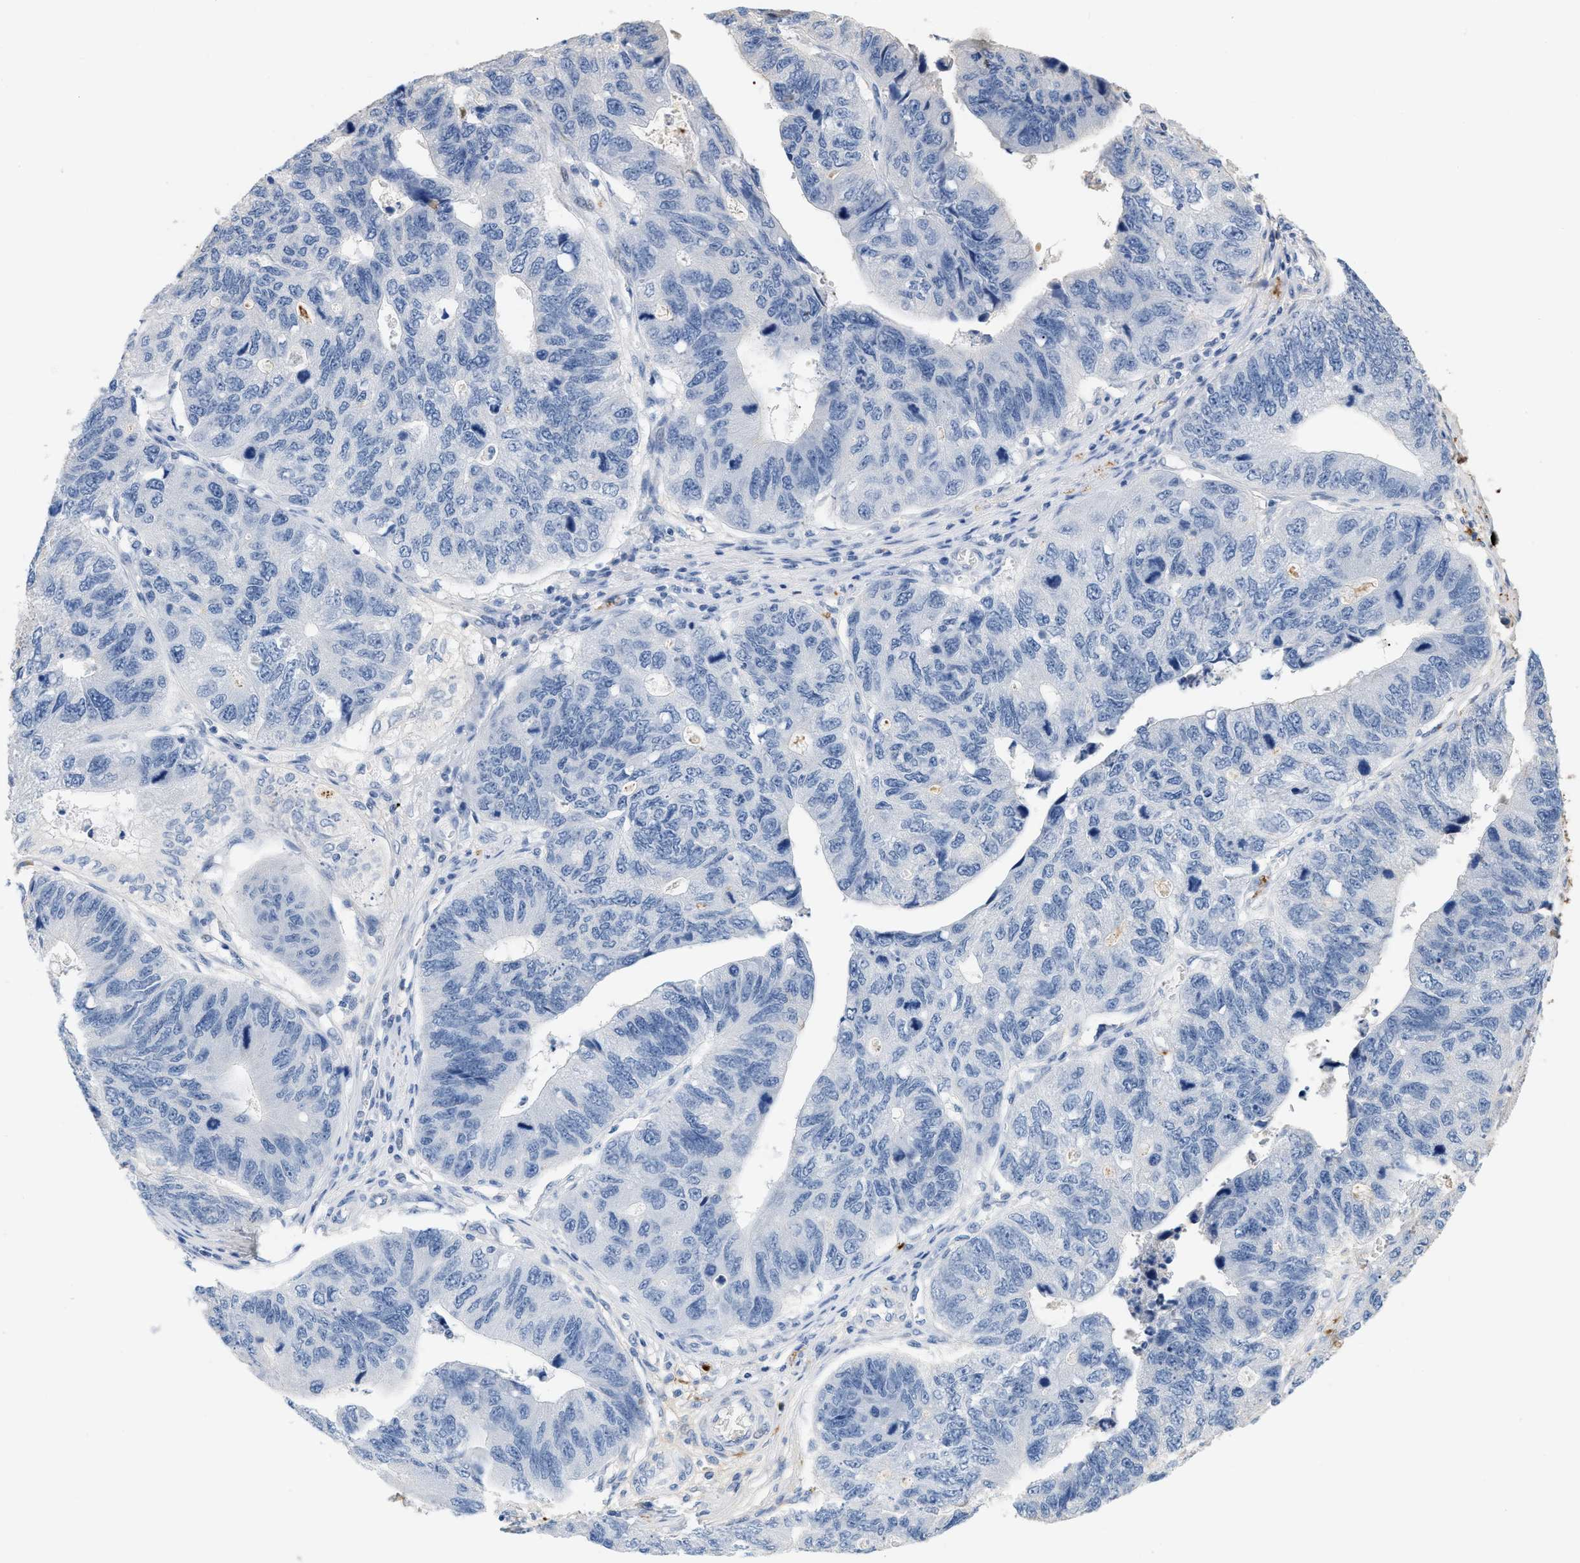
{"staining": {"intensity": "negative", "quantity": "none", "location": "none"}, "tissue": "stomach cancer", "cell_type": "Tumor cells", "image_type": "cancer", "snomed": [{"axis": "morphology", "description": "Adenocarcinoma, NOS"}, {"axis": "topography", "description": "Stomach"}], "caption": "IHC image of neoplastic tissue: adenocarcinoma (stomach) stained with DAB (3,3'-diaminobenzidine) demonstrates no significant protein expression in tumor cells. The staining was performed using DAB to visualize the protein expression in brown, while the nuclei were stained in blue with hematoxylin (Magnification: 20x).", "gene": "CFH", "patient": {"sex": "male", "age": 59}}